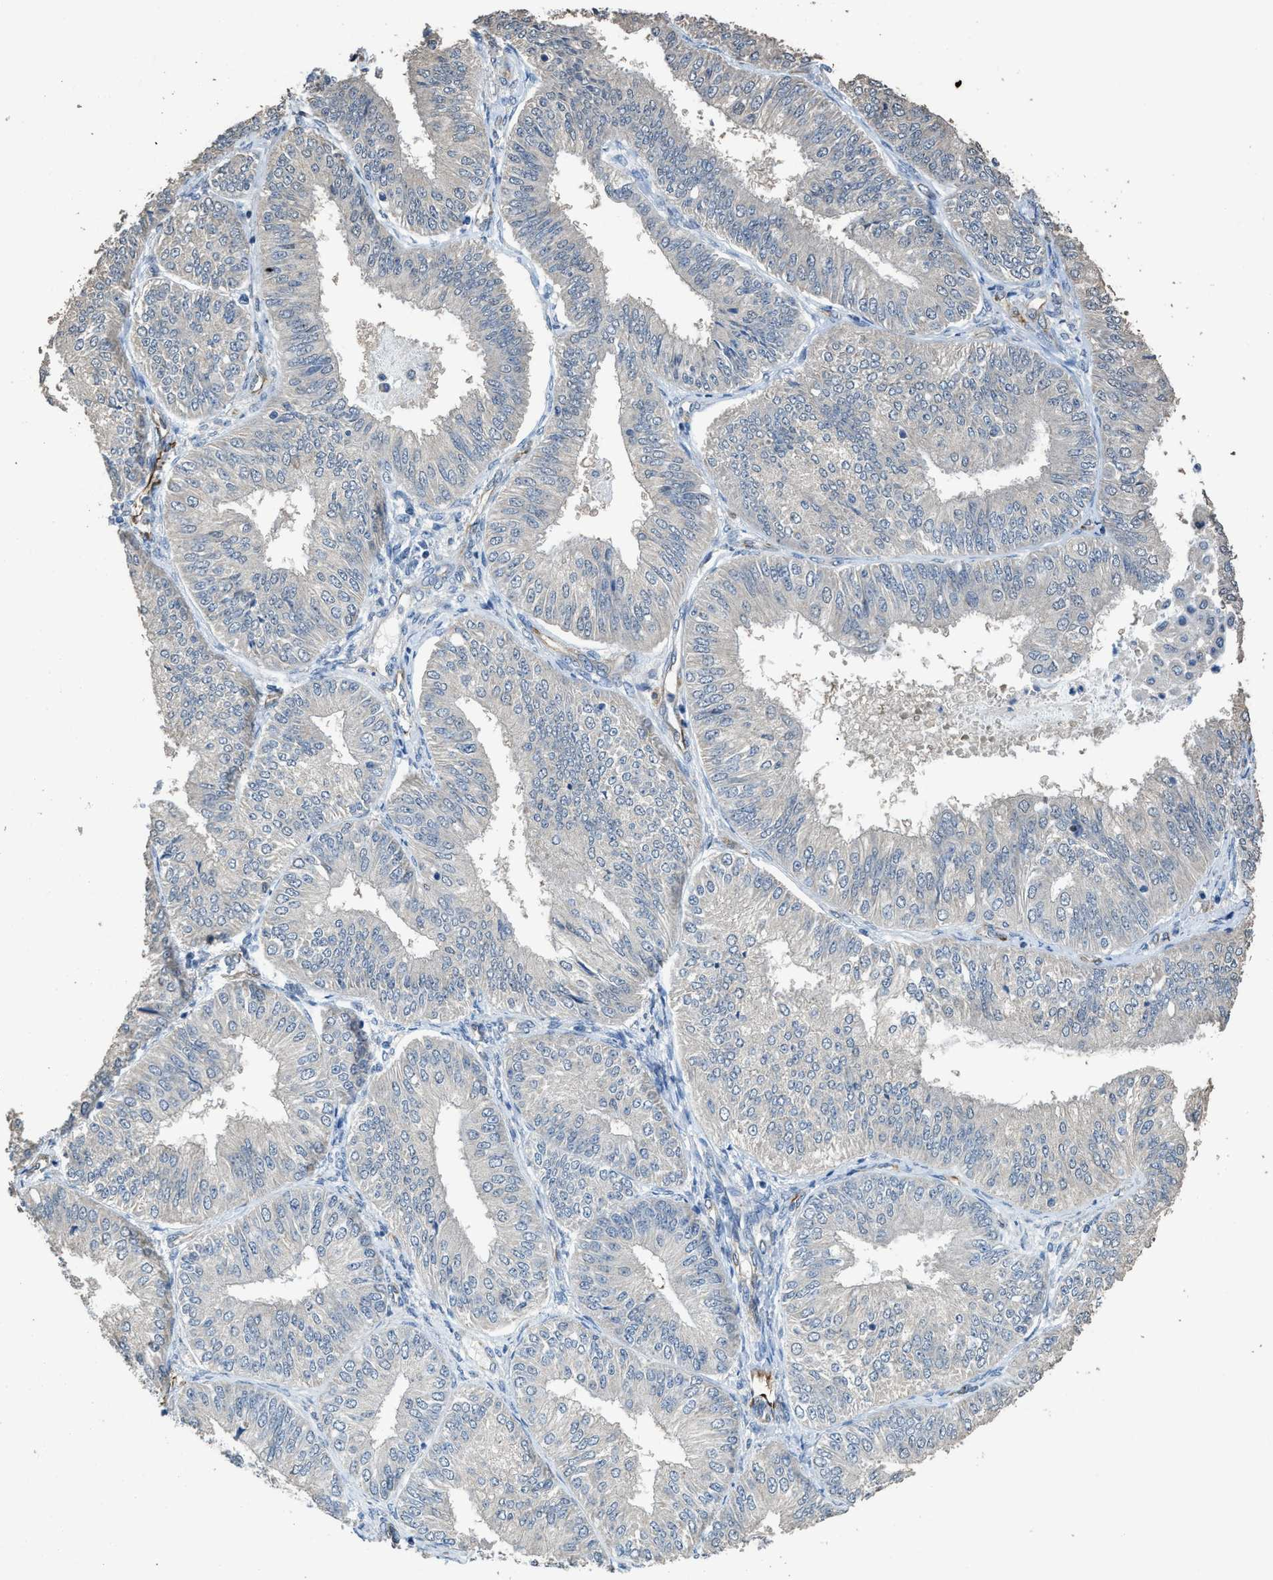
{"staining": {"intensity": "negative", "quantity": "none", "location": "none"}, "tissue": "endometrial cancer", "cell_type": "Tumor cells", "image_type": "cancer", "snomed": [{"axis": "morphology", "description": "Adenocarcinoma, NOS"}, {"axis": "topography", "description": "Endometrium"}], "caption": "Immunohistochemical staining of endometrial cancer demonstrates no significant positivity in tumor cells.", "gene": "SYNM", "patient": {"sex": "female", "age": 58}}